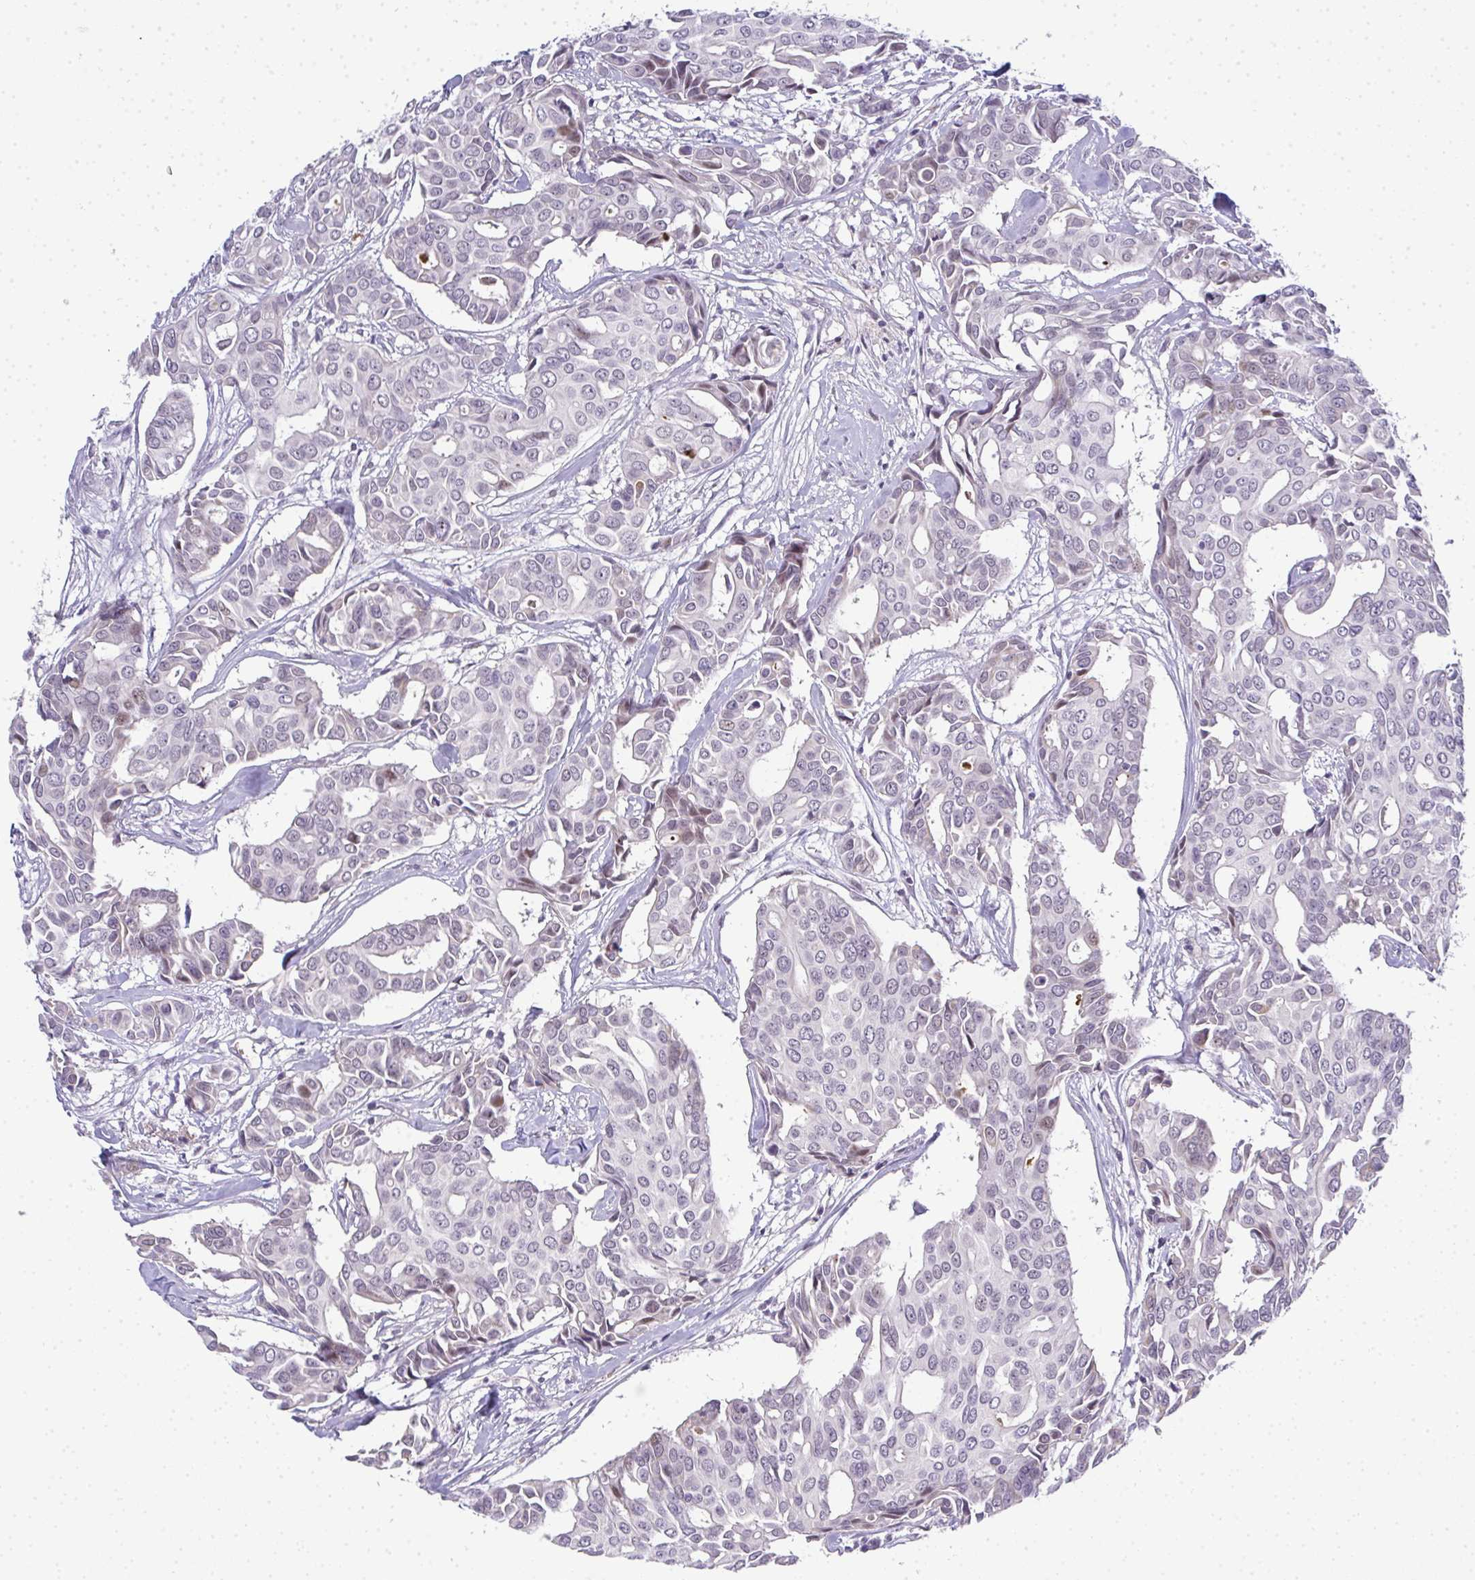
{"staining": {"intensity": "negative", "quantity": "none", "location": "none"}, "tissue": "breast cancer", "cell_type": "Tumor cells", "image_type": "cancer", "snomed": [{"axis": "morphology", "description": "Duct carcinoma"}, {"axis": "topography", "description": "Breast"}], "caption": "Immunohistochemistry of human breast cancer demonstrates no expression in tumor cells.", "gene": "TNMD", "patient": {"sex": "female", "age": 54}}